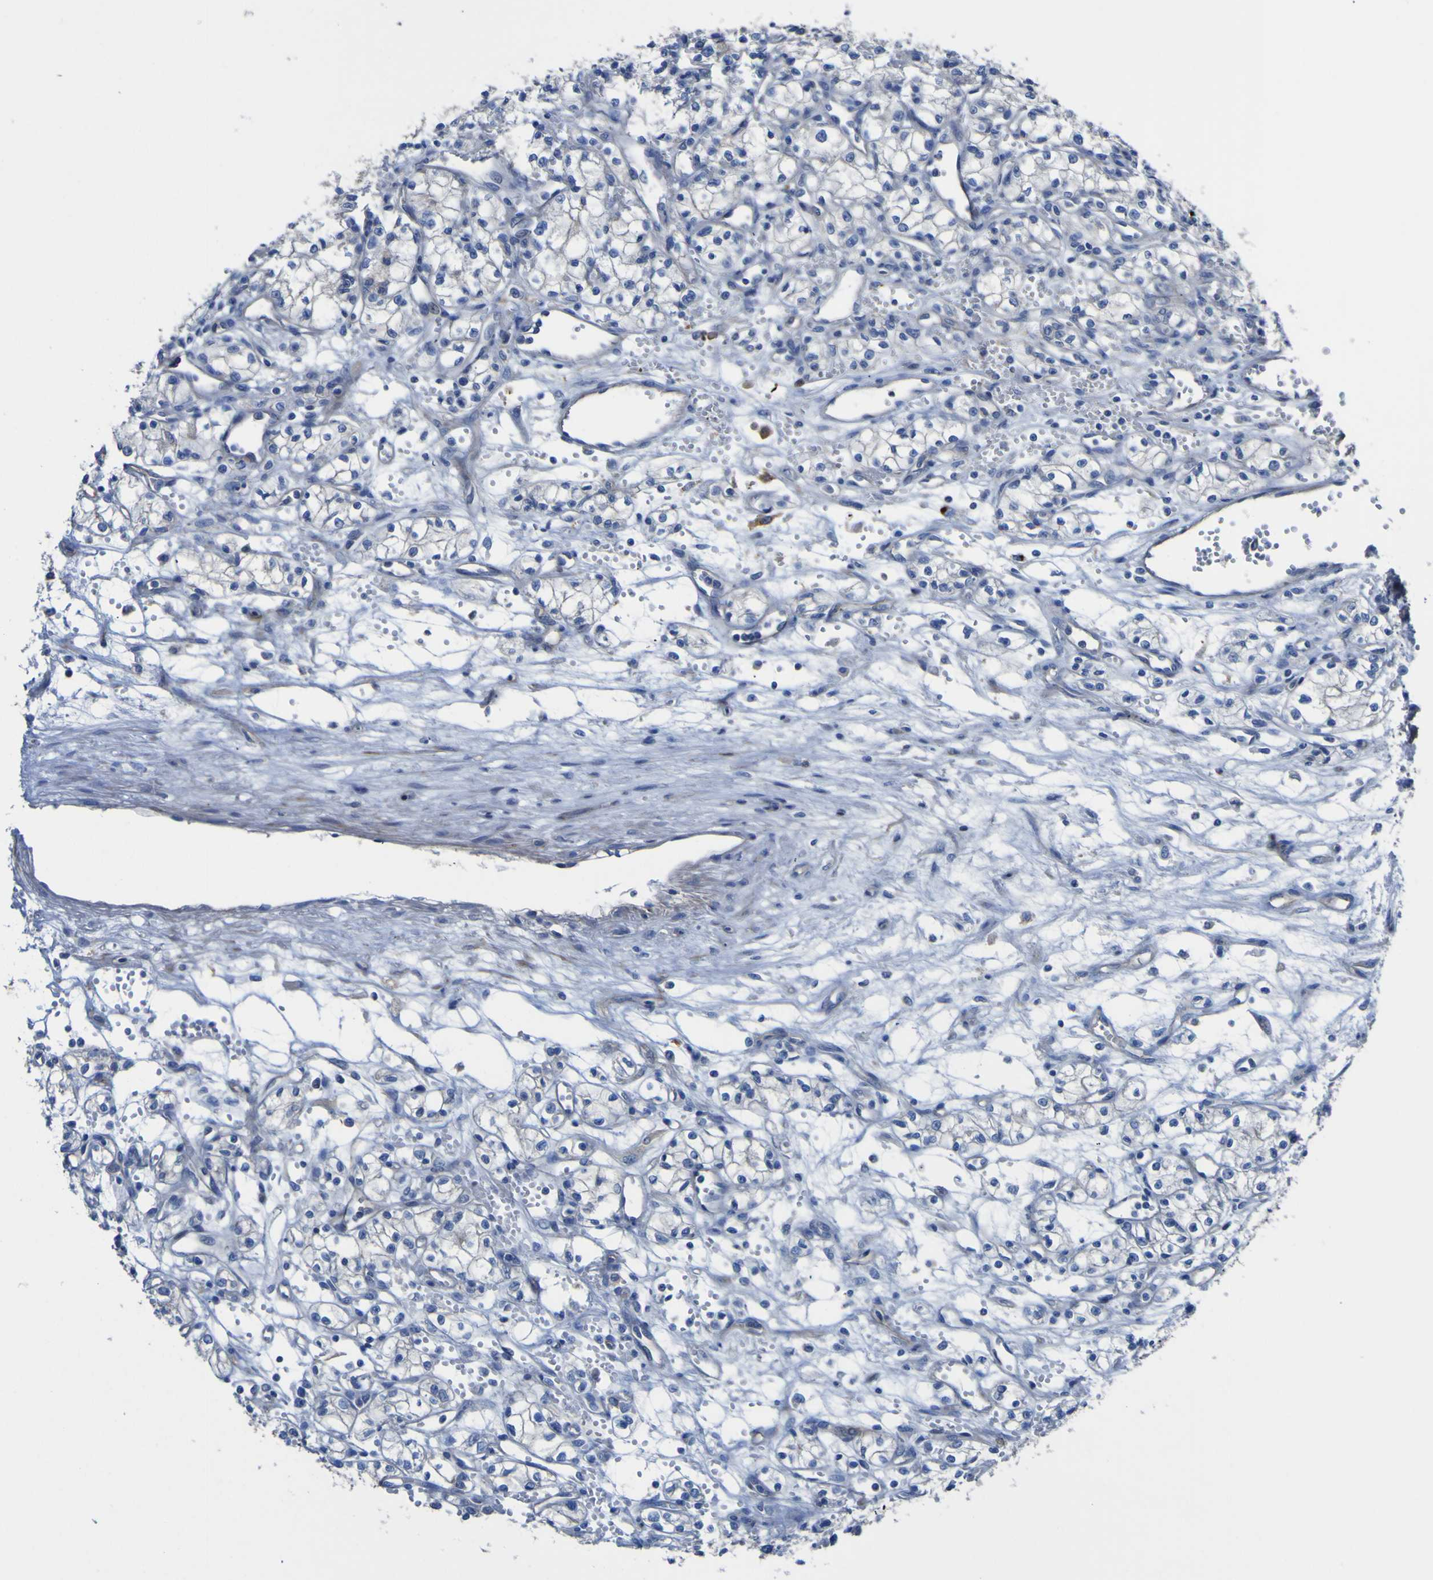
{"staining": {"intensity": "negative", "quantity": "none", "location": "none"}, "tissue": "renal cancer", "cell_type": "Tumor cells", "image_type": "cancer", "snomed": [{"axis": "morphology", "description": "Normal tissue, NOS"}, {"axis": "morphology", "description": "Adenocarcinoma, NOS"}, {"axis": "topography", "description": "Kidney"}], "caption": "Immunohistochemistry of renal cancer (adenocarcinoma) demonstrates no expression in tumor cells.", "gene": "AGO4", "patient": {"sex": "male", "age": 59}}